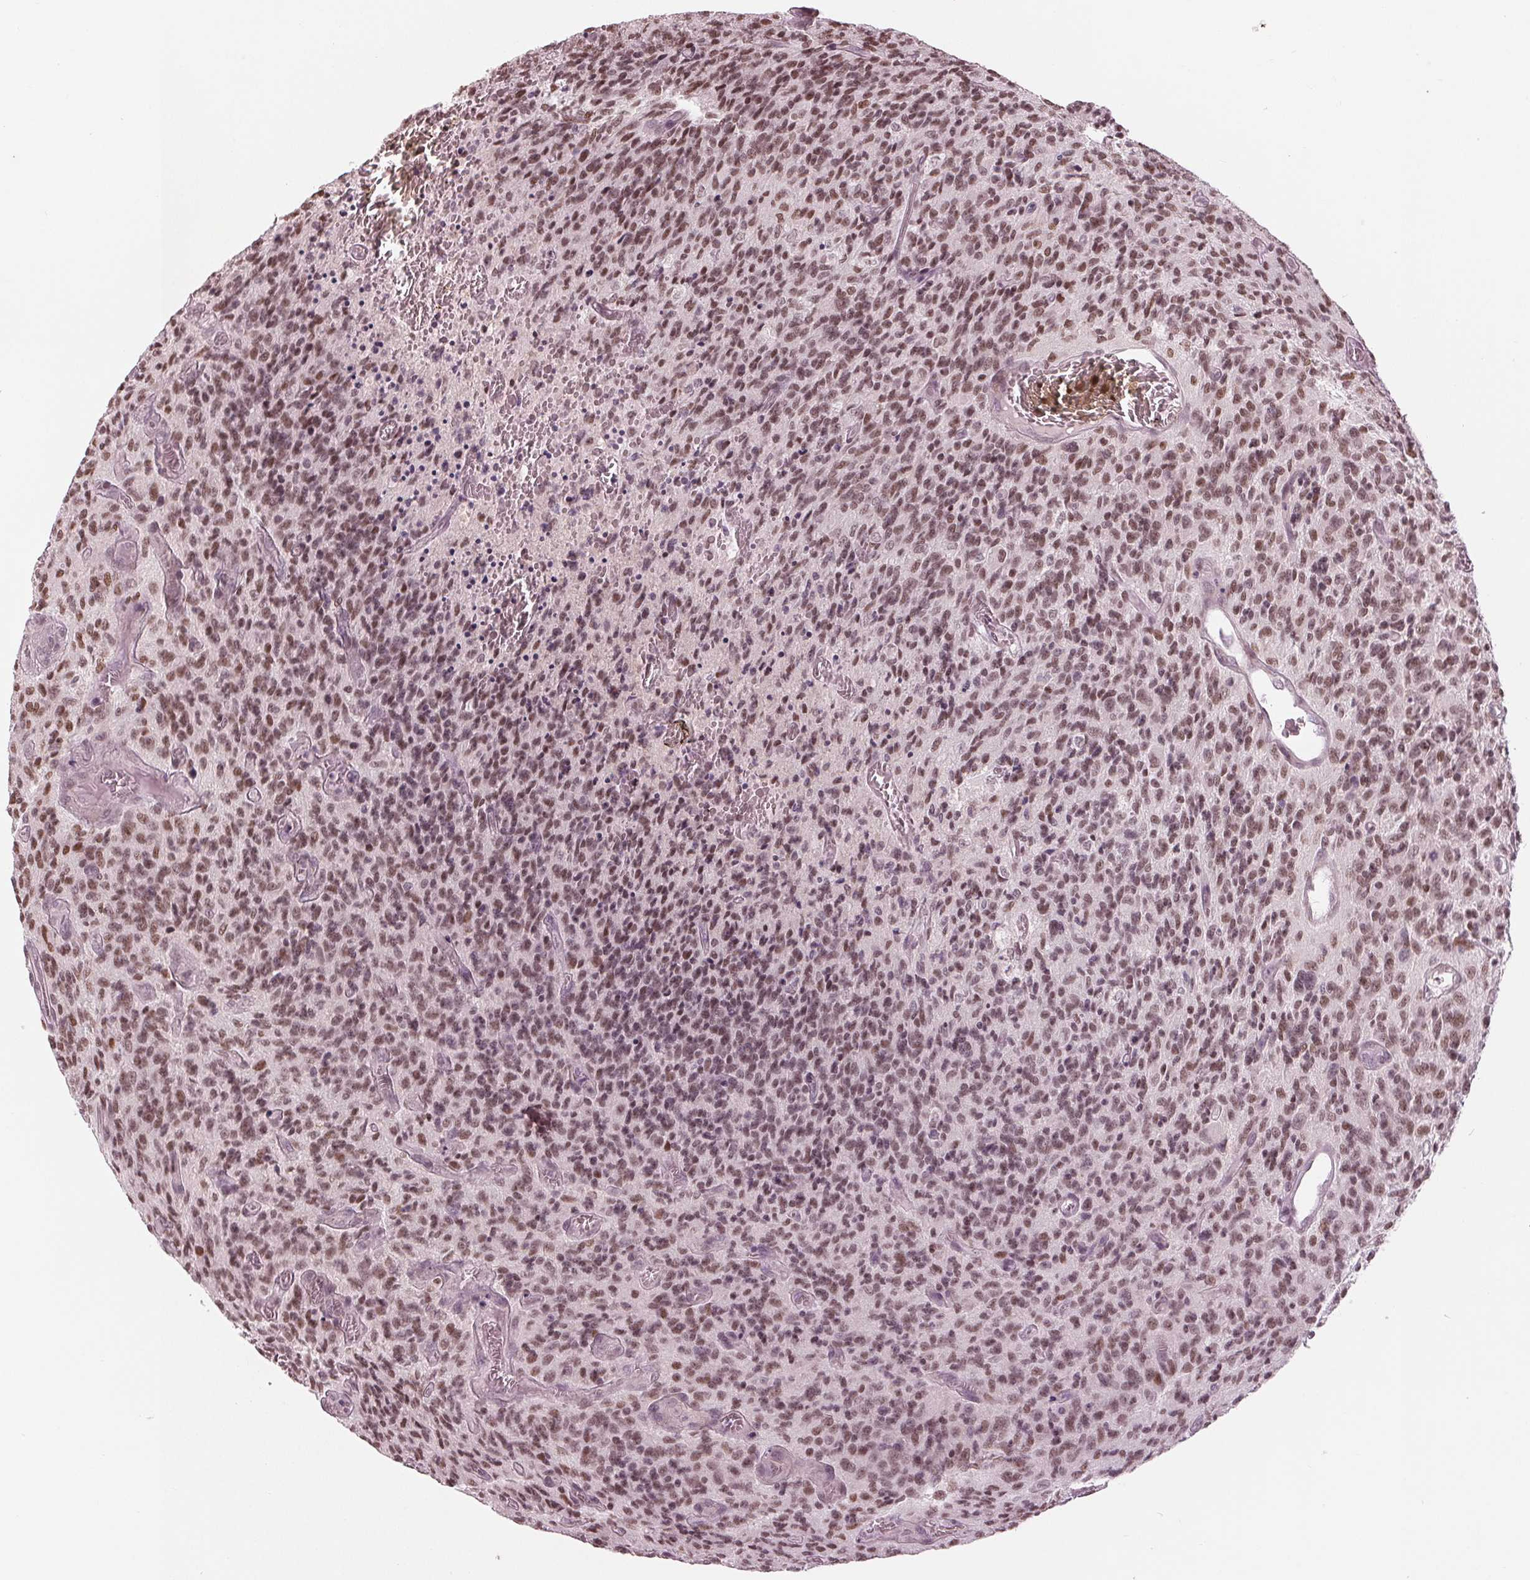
{"staining": {"intensity": "moderate", "quantity": ">75%", "location": "nuclear"}, "tissue": "glioma", "cell_type": "Tumor cells", "image_type": "cancer", "snomed": [{"axis": "morphology", "description": "Glioma, malignant, High grade"}, {"axis": "topography", "description": "Brain"}], "caption": "An image showing moderate nuclear staining in approximately >75% of tumor cells in high-grade glioma (malignant), as visualized by brown immunohistochemical staining.", "gene": "DNMT3L", "patient": {"sex": "male", "age": 76}}